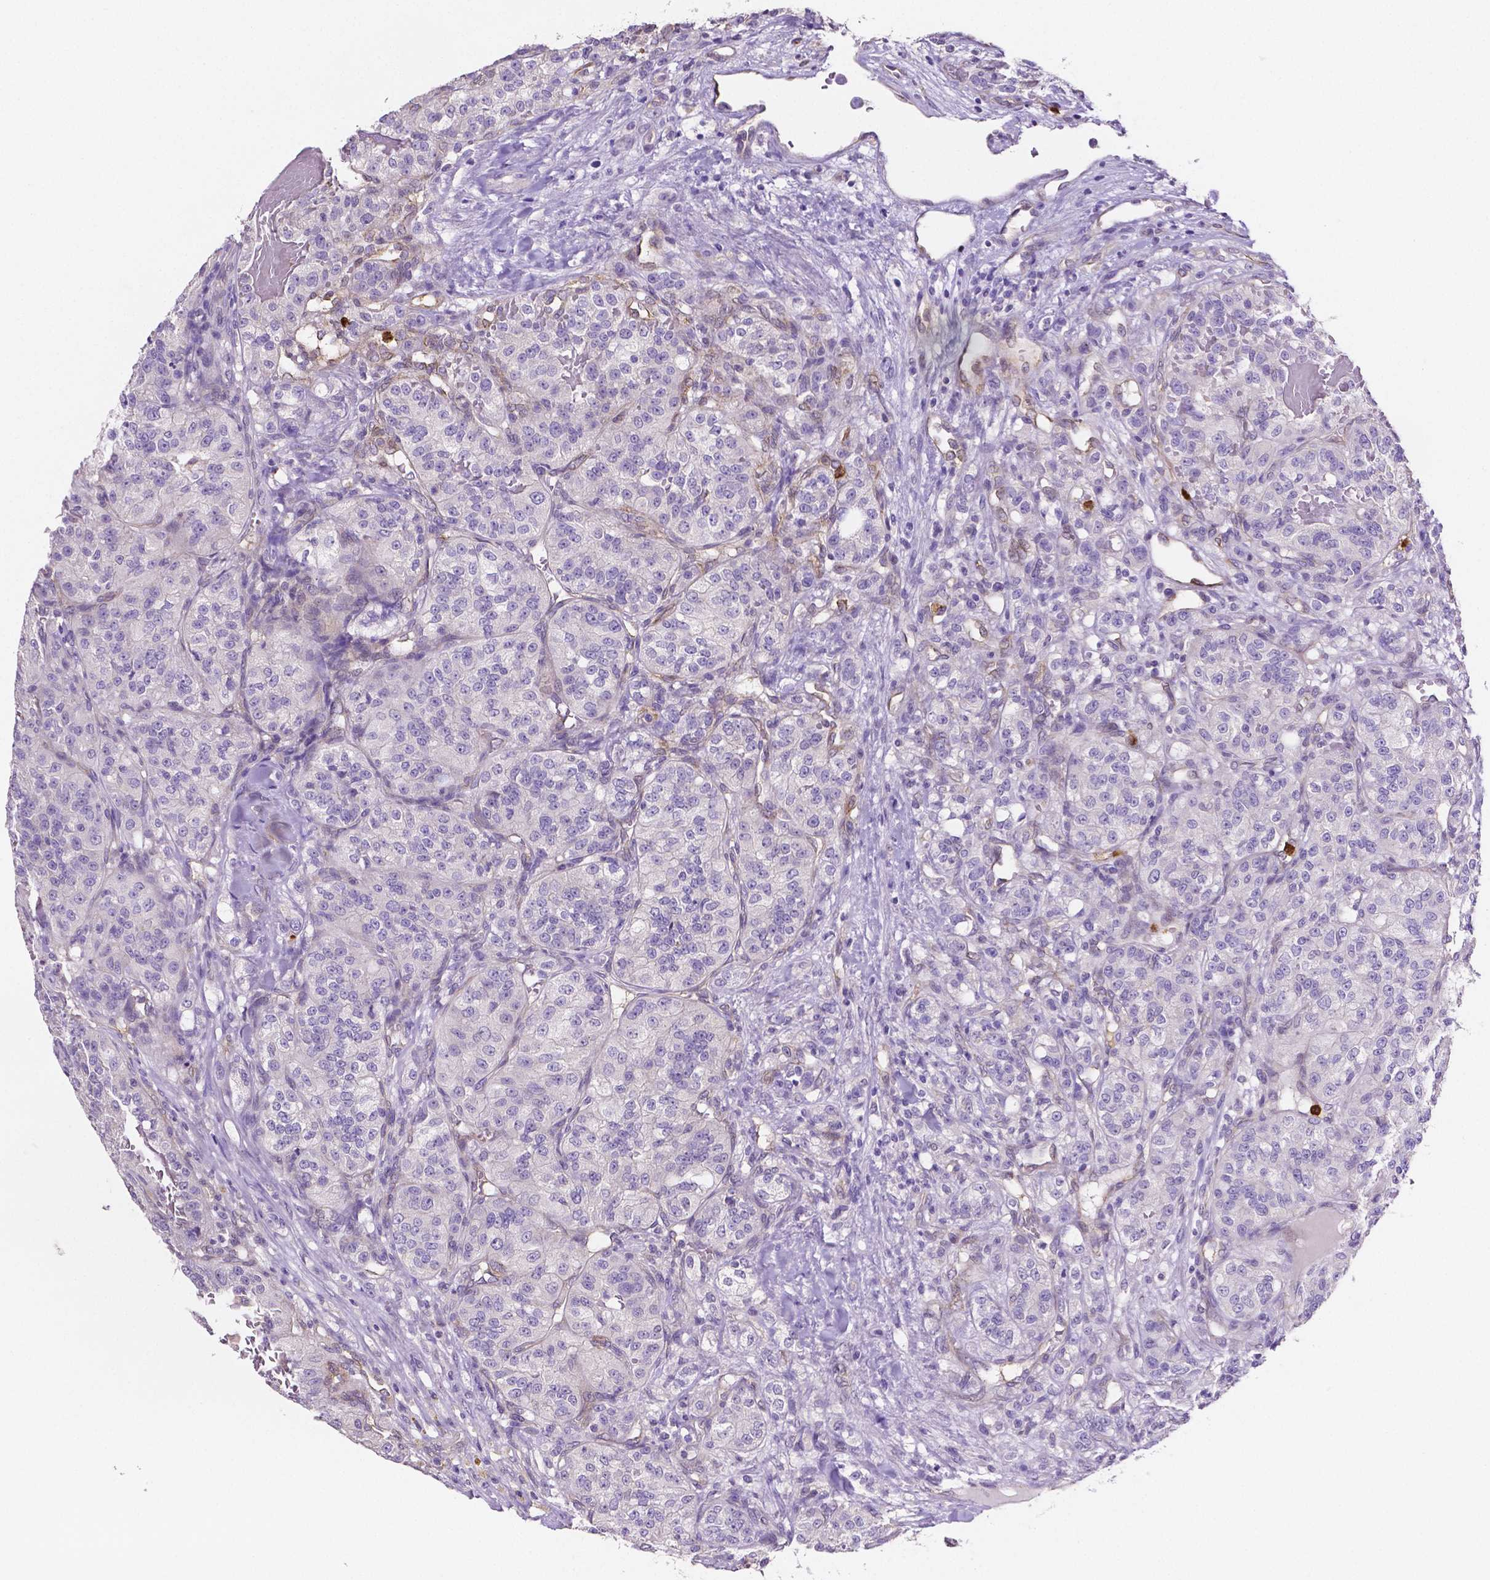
{"staining": {"intensity": "negative", "quantity": "none", "location": "none"}, "tissue": "renal cancer", "cell_type": "Tumor cells", "image_type": "cancer", "snomed": [{"axis": "morphology", "description": "Adenocarcinoma, NOS"}, {"axis": "topography", "description": "Kidney"}], "caption": "This is an immunohistochemistry (IHC) micrograph of human renal adenocarcinoma. There is no expression in tumor cells.", "gene": "MMP9", "patient": {"sex": "female", "age": 63}}